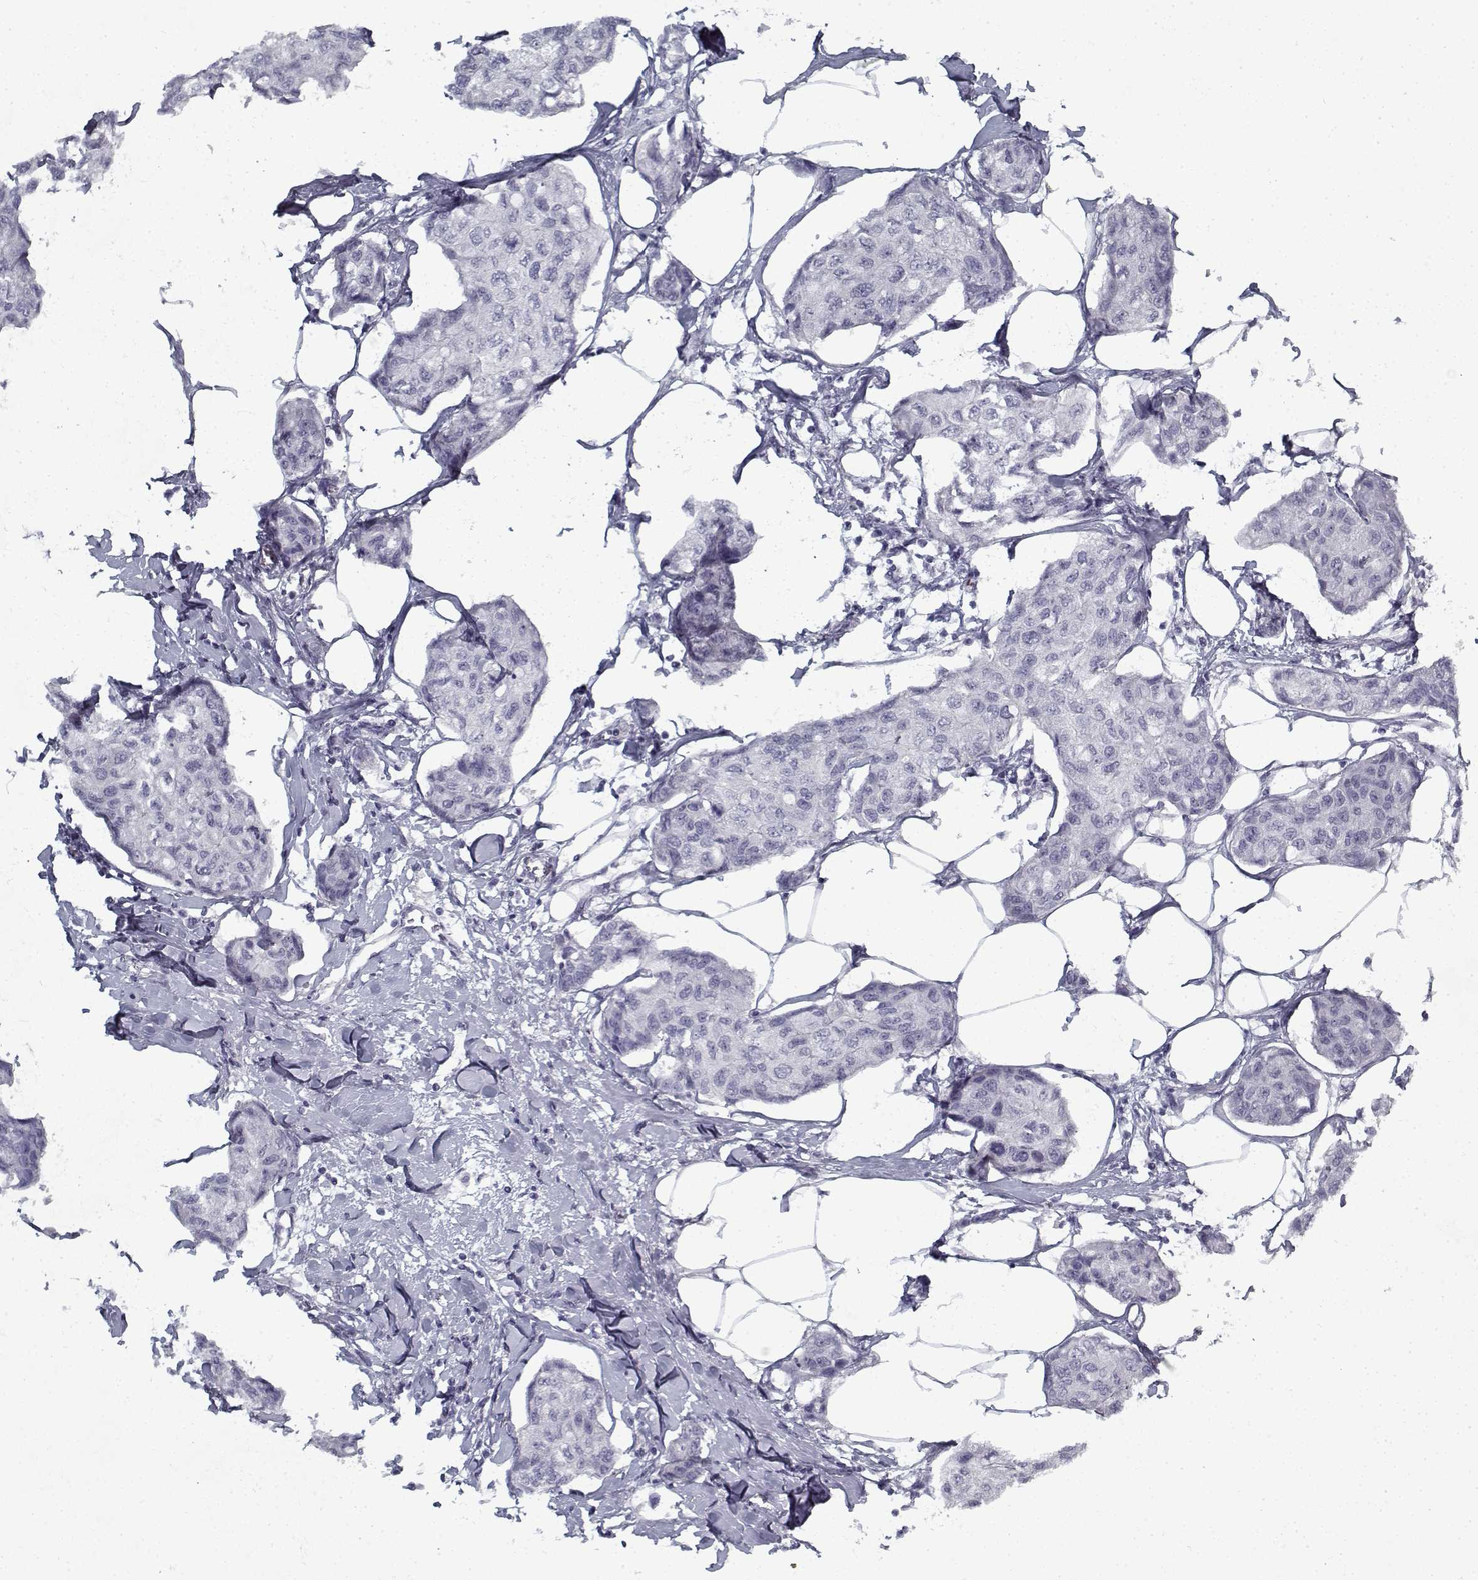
{"staining": {"intensity": "negative", "quantity": "none", "location": "none"}, "tissue": "breast cancer", "cell_type": "Tumor cells", "image_type": "cancer", "snomed": [{"axis": "morphology", "description": "Duct carcinoma"}, {"axis": "topography", "description": "Breast"}], "caption": "A high-resolution micrograph shows immunohistochemistry staining of breast intraductal carcinoma, which exhibits no significant positivity in tumor cells.", "gene": "RNF32", "patient": {"sex": "female", "age": 80}}